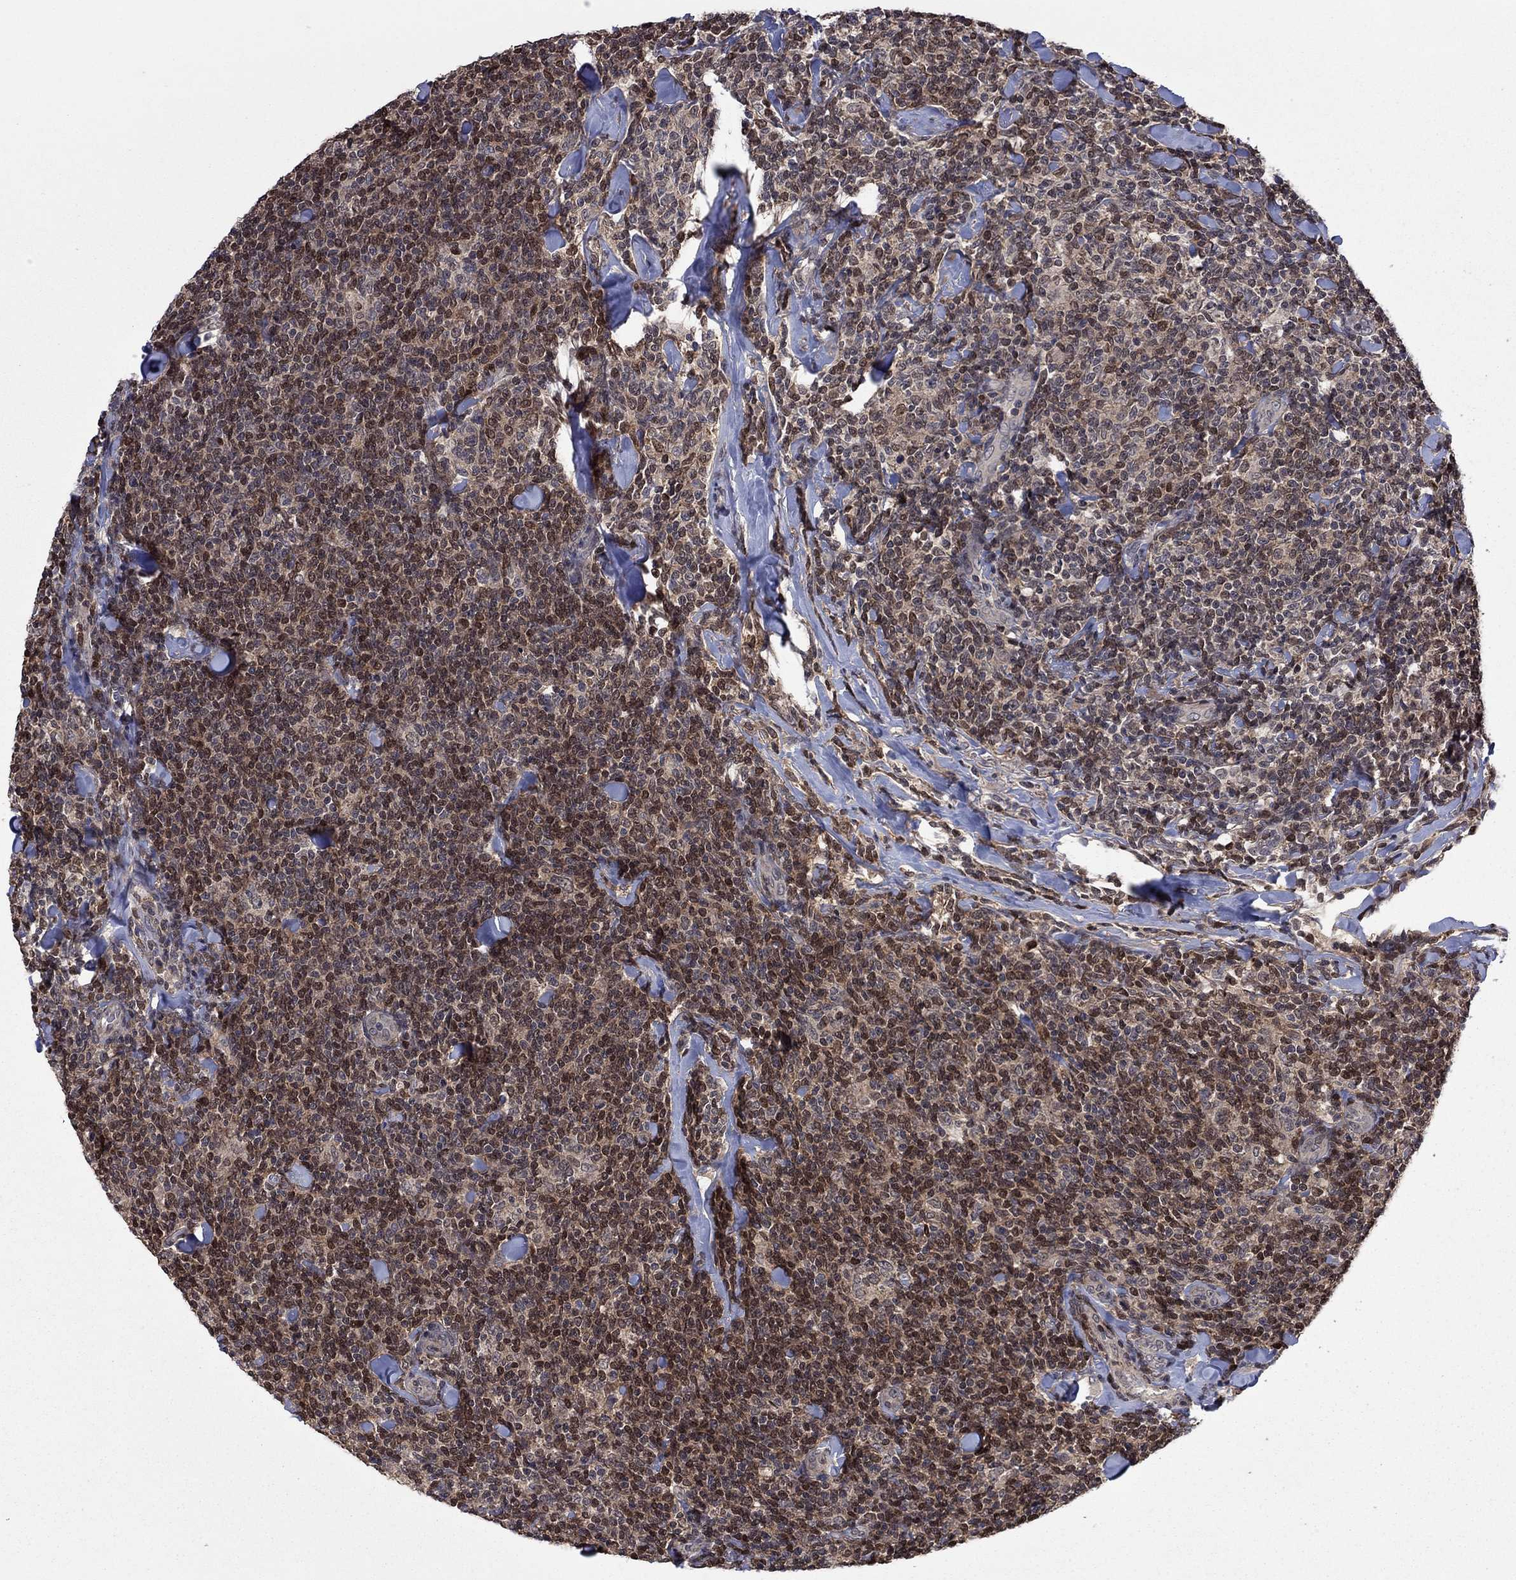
{"staining": {"intensity": "moderate", "quantity": ">75%", "location": "nuclear"}, "tissue": "lymphoma", "cell_type": "Tumor cells", "image_type": "cancer", "snomed": [{"axis": "morphology", "description": "Malignant lymphoma, non-Hodgkin's type, Low grade"}, {"axis": "topography", "description": "Lymph node"}], "caption": "Immunohistochemical staining of lymphoma displays moderate nuclear protein expression in about >75% of tumor cells.", "gene": "IAH1", "patient": {"sex": "female", "age": 56}}